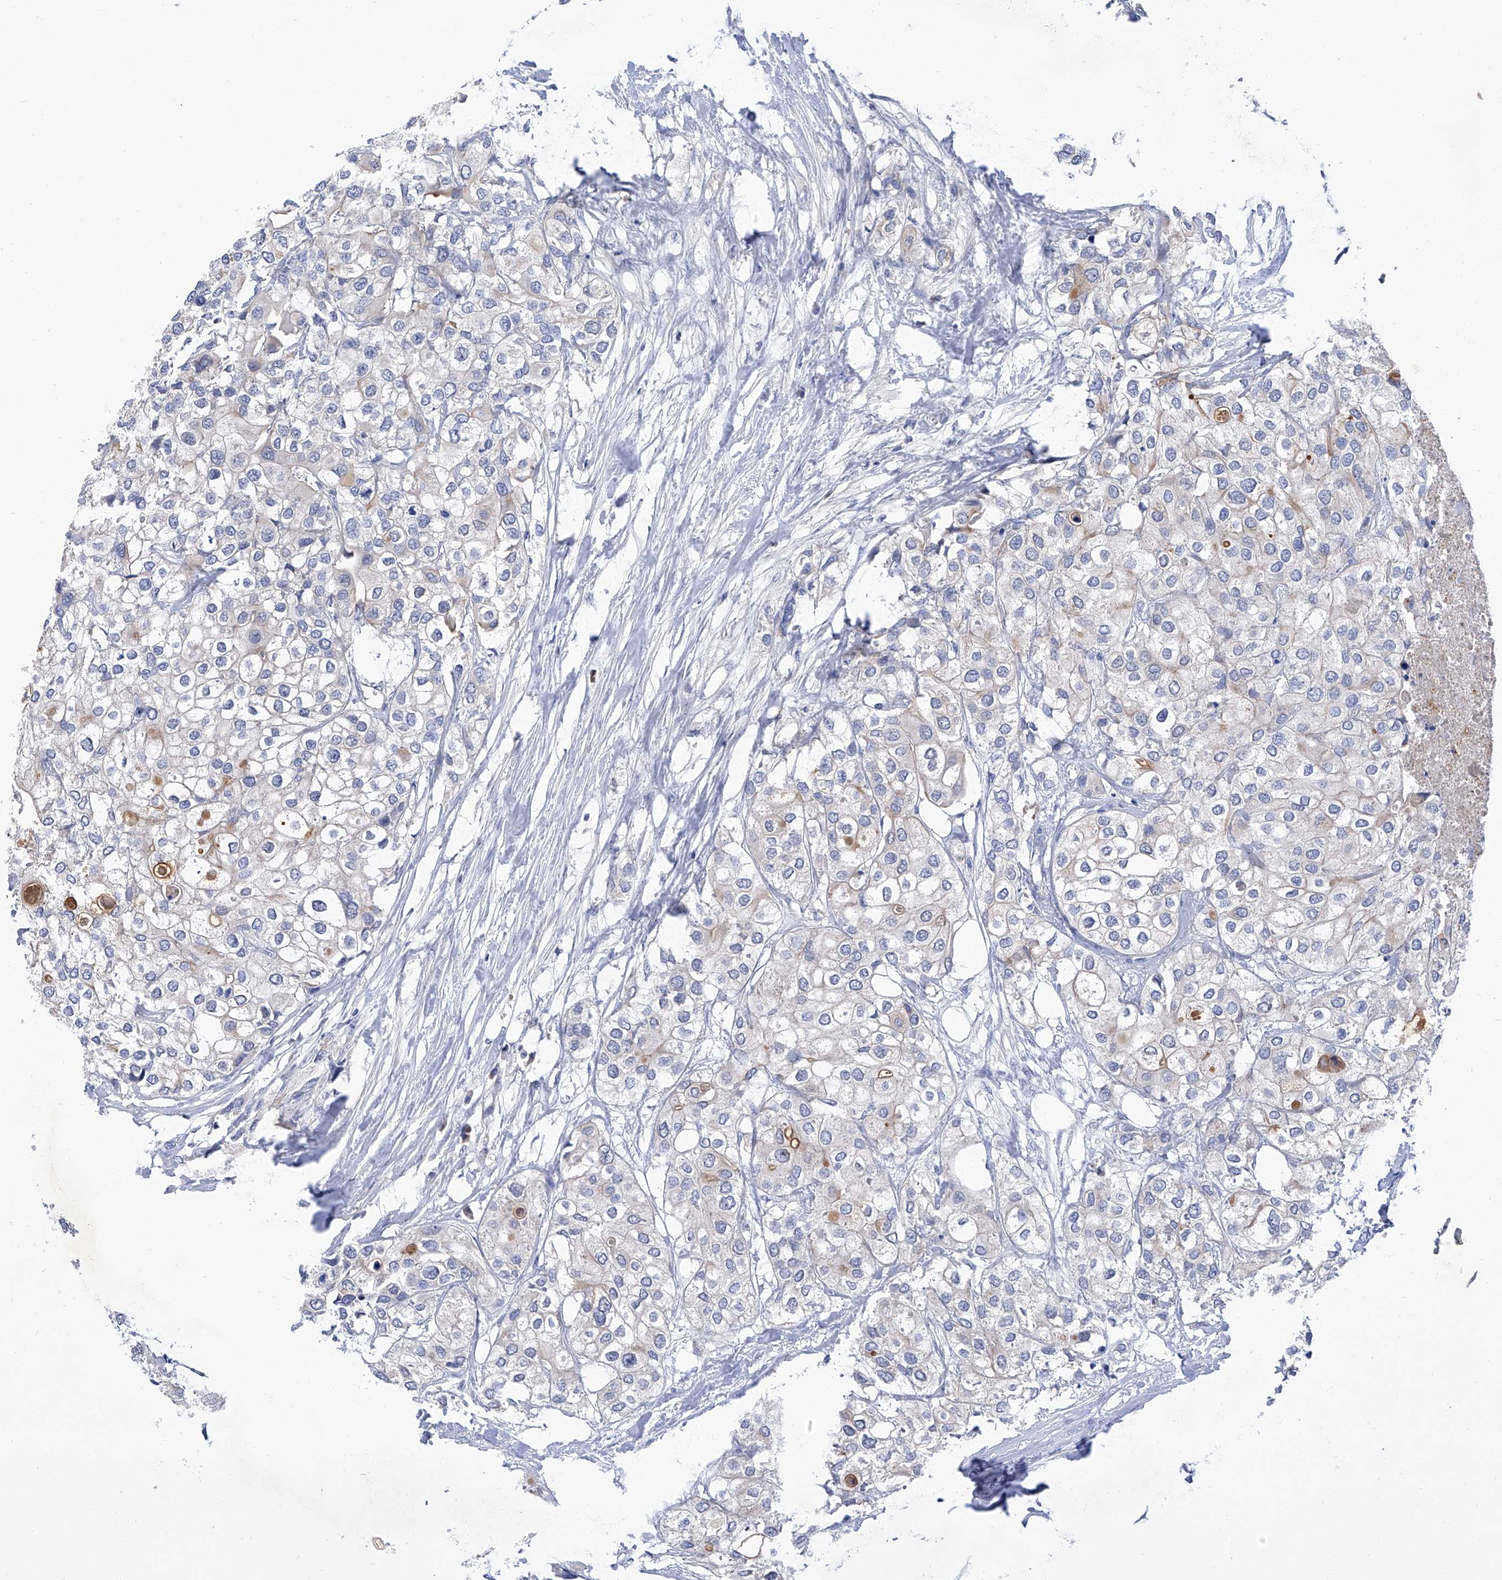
{"staining": {"intensity": "negative", "quantity": "none", "location": "none"}, "tissue": "urothelial cancer", "cell_type": "Tumor cells", "image_type": "cancer", "snomed": [{"axis": "morphology", "description": "Urothelial carcinoma, High grade"}, {"axis": "topography", "description": "Urinary bladder"}], "caption": "DAB immunohistochemical staining of human high-grade urothelial carcinoma displays no significant staining in tumor cells. (Stains: DAB (3,3'-diaminobenzidine) IHC with hematoxylin counter stain, Microscopy: brightfield microscopy at high magnification).", "gene": "PARD3", "patient": {"sex": "male", "age": 64}}